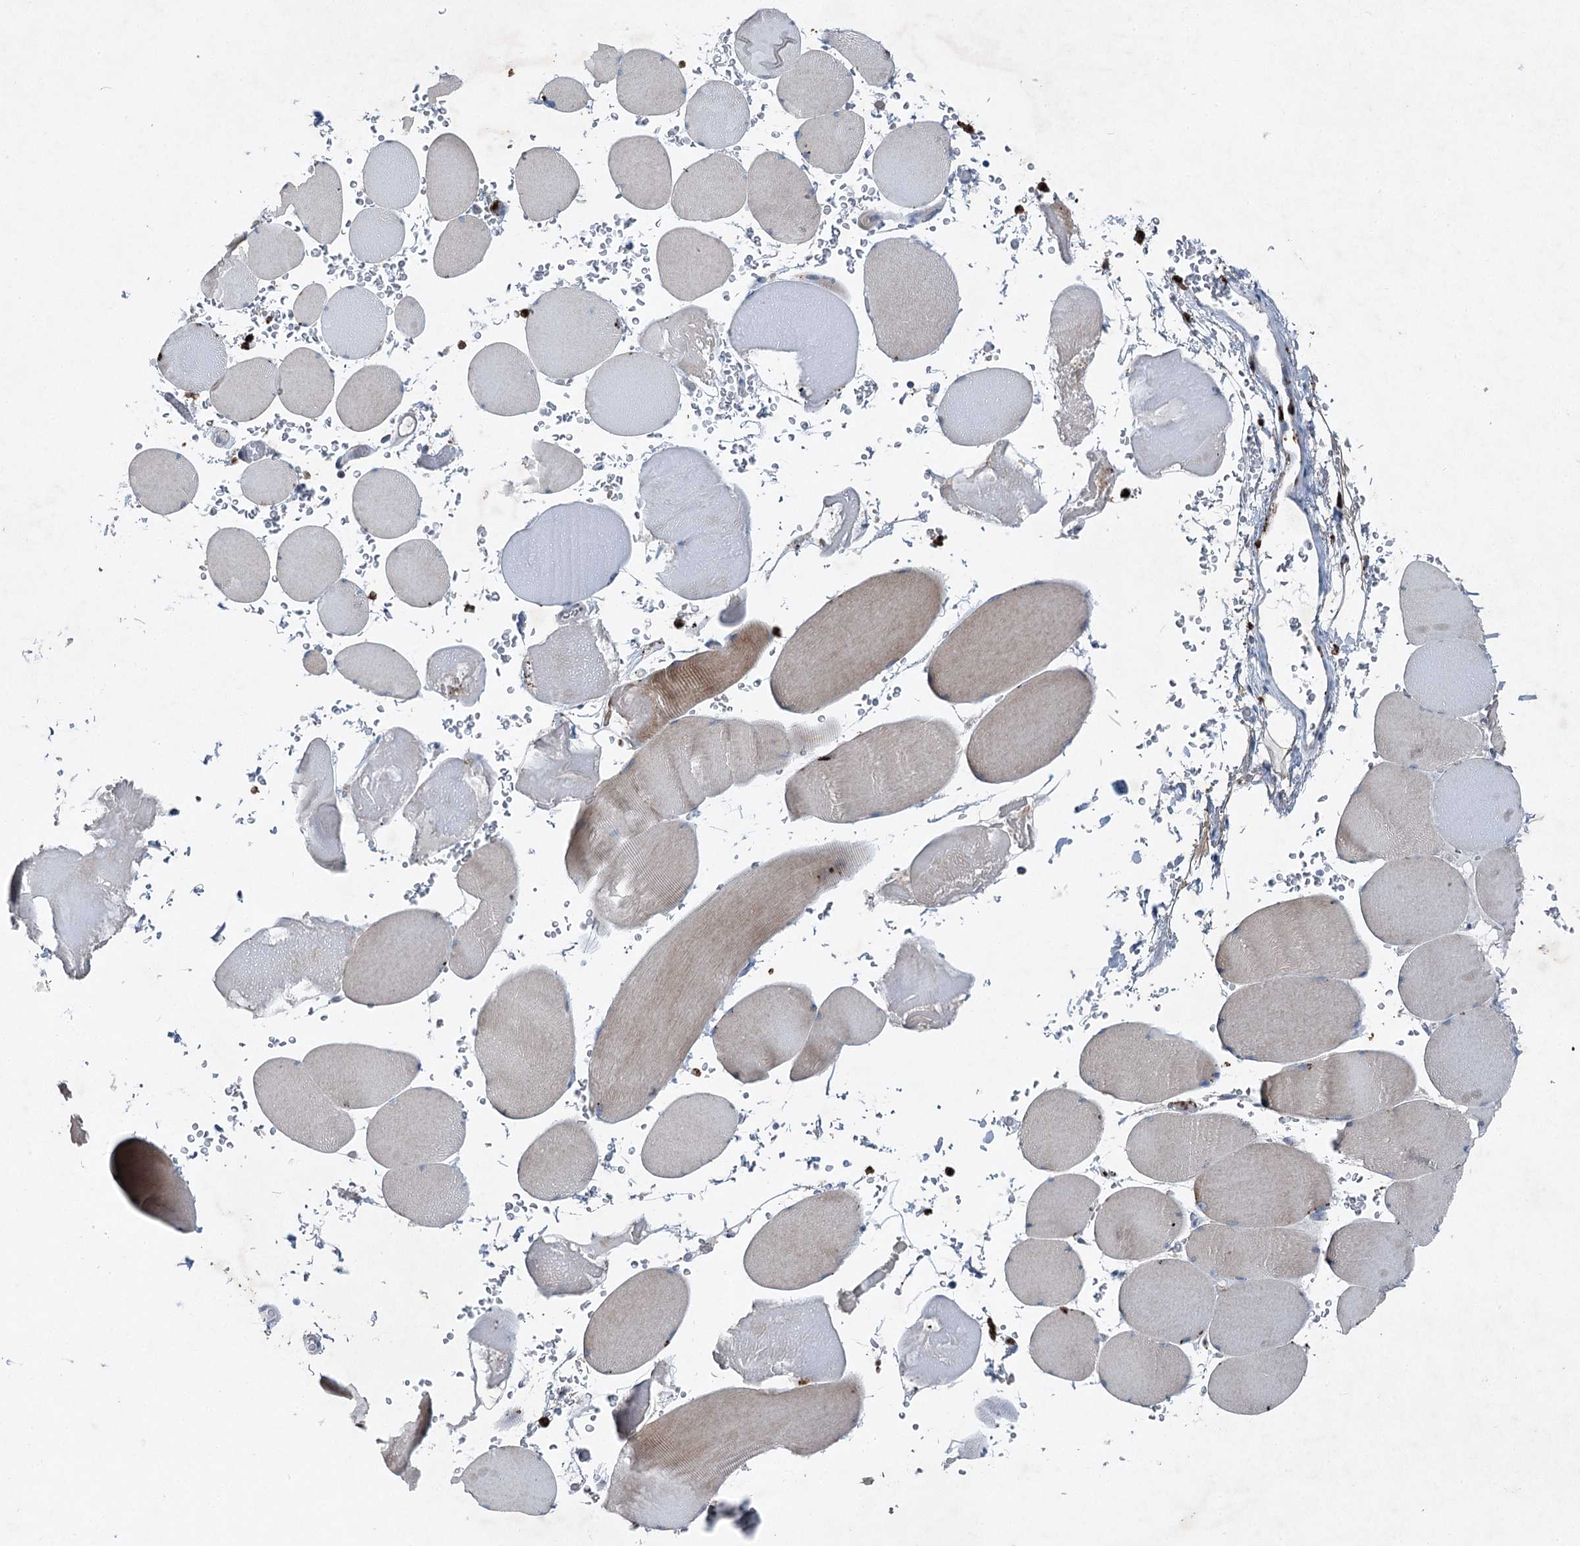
{"staining": {"intensity": "weak", "quantity": "<25%", "location": "cytoplasmic/membranous"}, "tissue": "skeletal muscle", "cell_type": "Myocytes", "image_type": "normal", "snomed": [{"axis": "morphology", "description": "Normal tissue, NOS"}, {"axis": "topography", "description": "Skeletal muscle"}, {"axis": "topography", "description": "Head-Neck"}], "caption": "IHC image of normal skeletal muscle: skeletal muscle stained with DAB (3,3'-diaminobenzidine) shows no significant protein expression in myocytes.", "gene": "ENSG00000285330", "patient": {"sex": "male", "age": 66}}